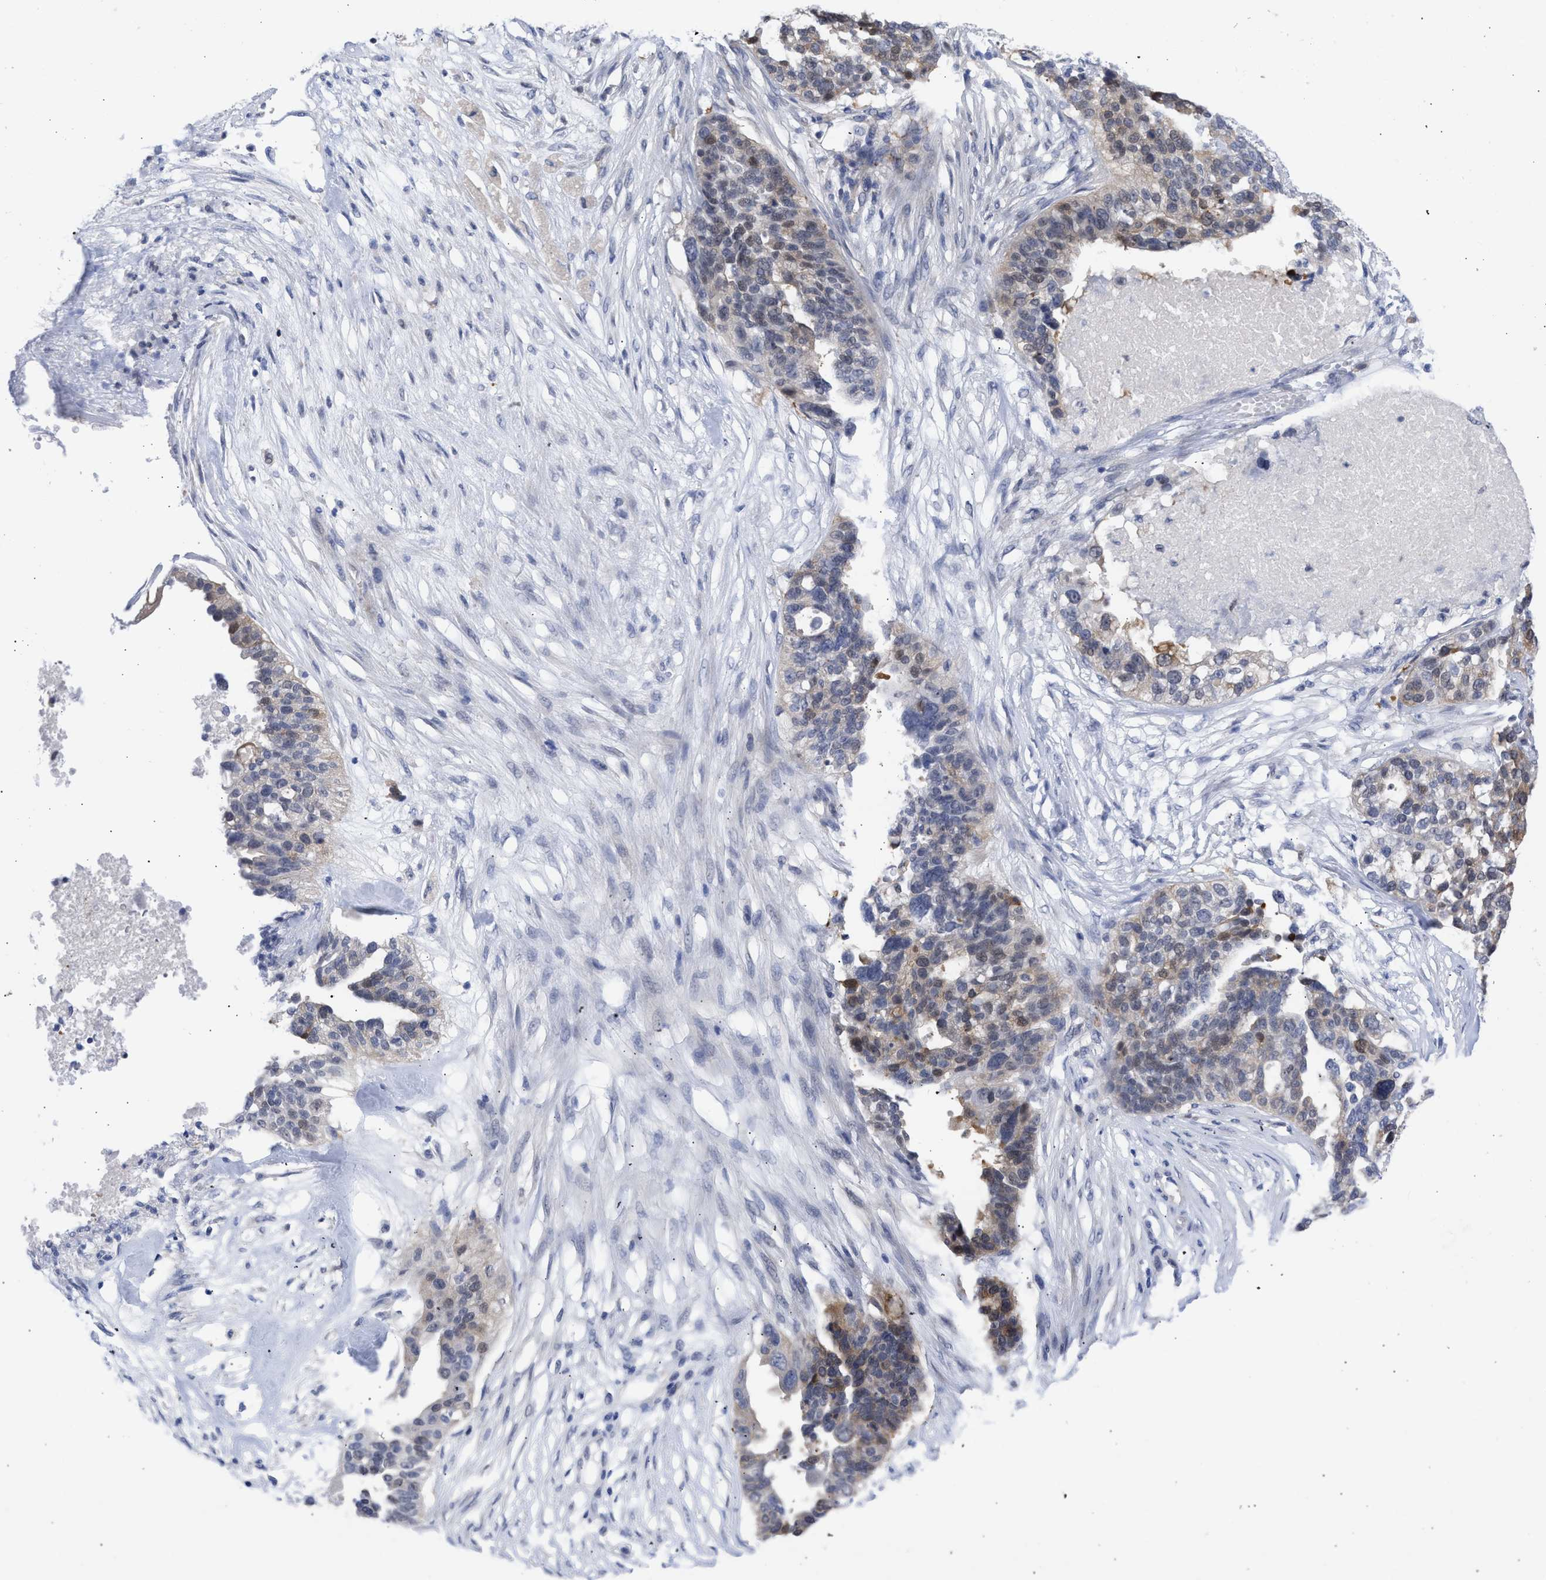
{"staining": {"intensity": "weak", "quantity": "25%-75%", "location": "cytoplasmic/membranous,nuclear"}, "tissue": "ovarian cancer", "cell_type": "Tumor cells", "image_type": "cancer", "snomed": [{"axis": "morphology", "description": "Cystadenocarcinoma, serous, NOS"}, {"axis": "topography", "description": "Ovary"}], "caption": "Ovarian serous cystadenocarcinoma was stained to show a protein in brown. There is low levels of weak cytoplasmic/membranous and nuclear staining in about 25%-75% of tumor cells.", "gene": "THRA", "patient": {"sex": "female", "age": 59}}